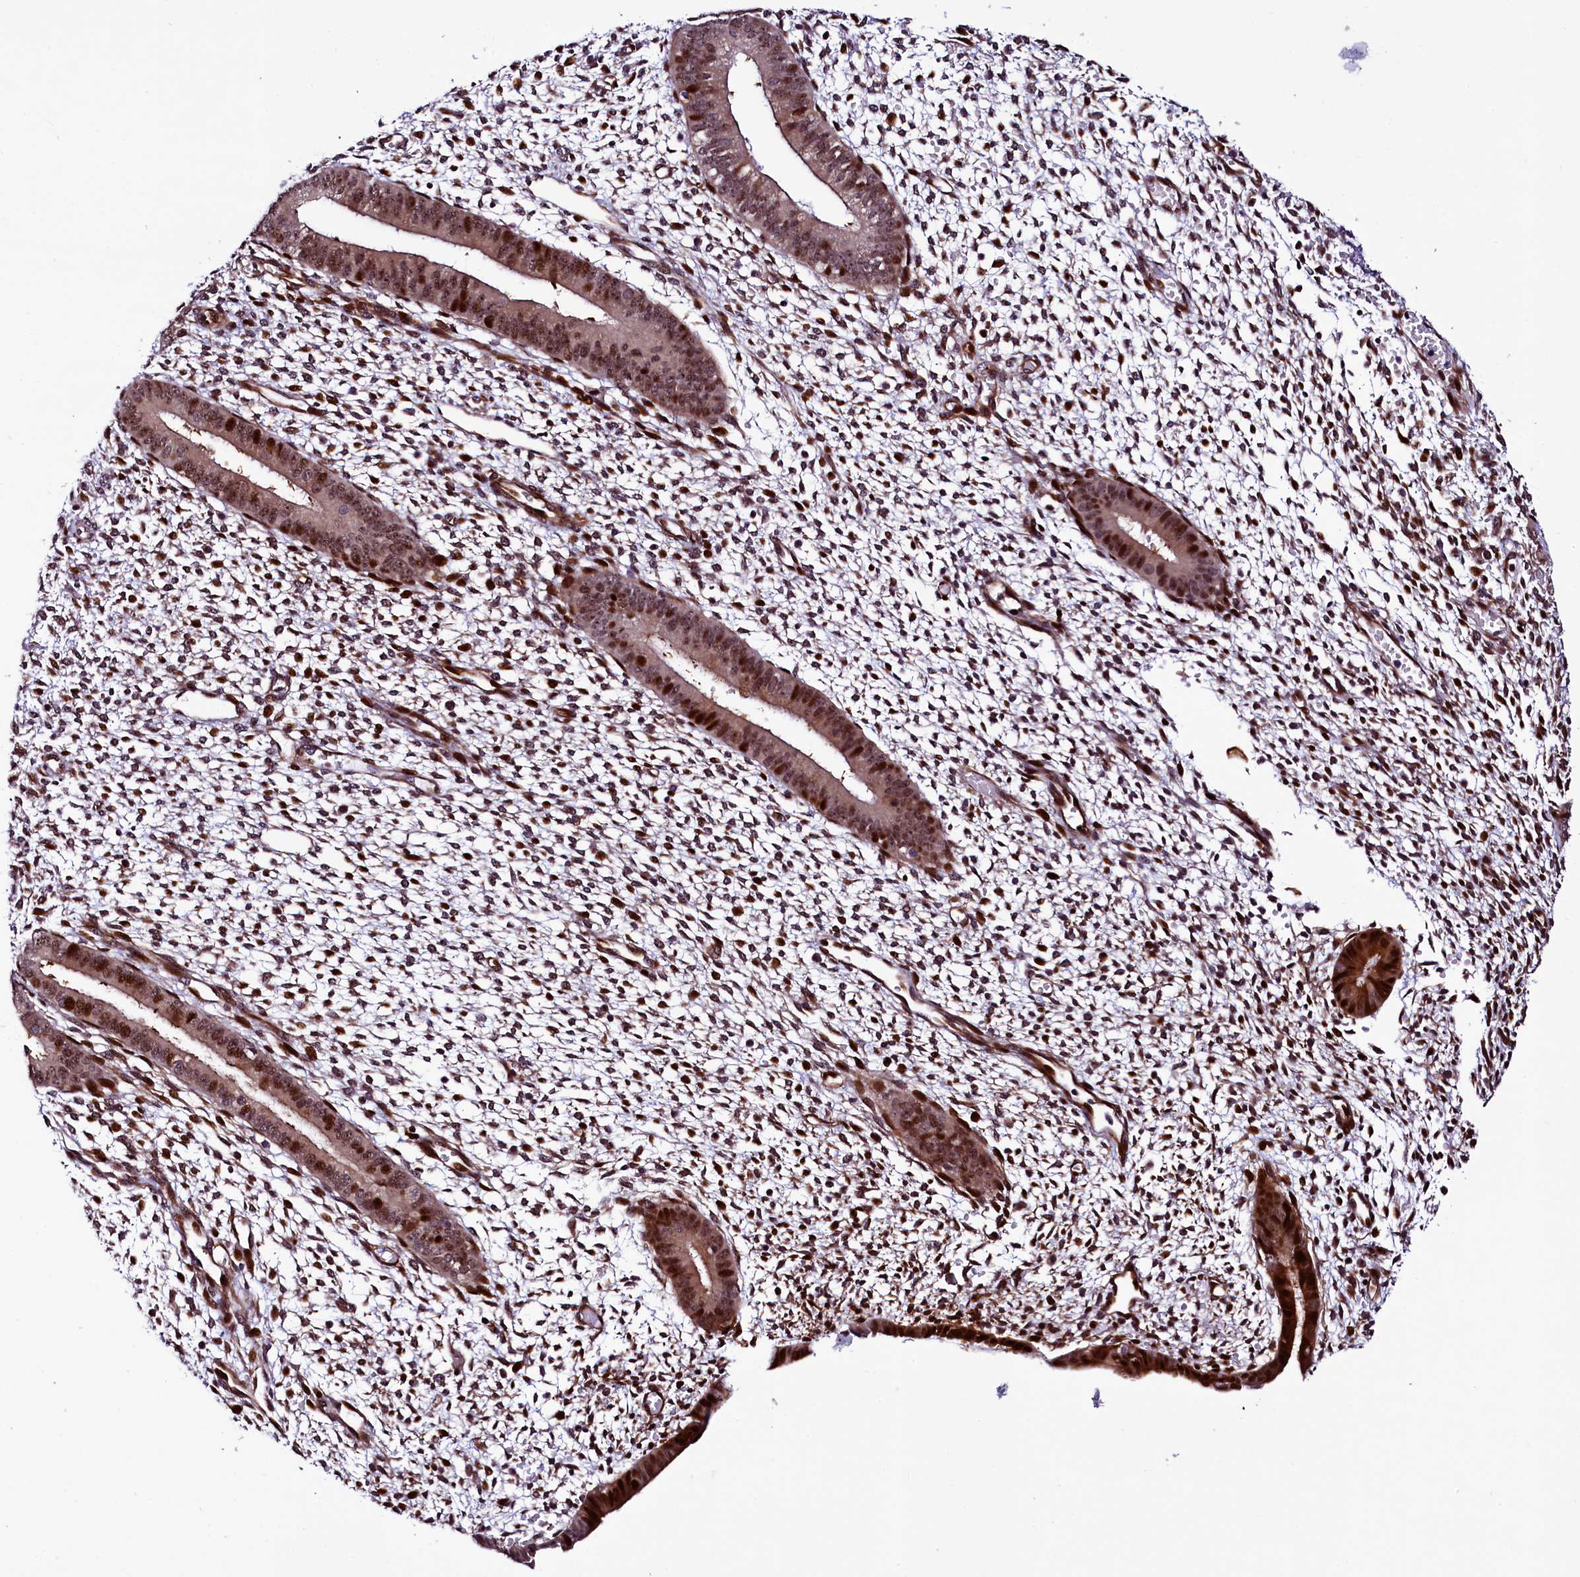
{"staining": {"intensity": "moderate", "quantity": "<25%", "location": "nuclear"}, "tissue": "endometrium", "cell_type": "Cells in endometrial stroma", "image_type": "normal", "snomed": [{"axis": "morphology", "description": "Normal tissue, NOS"}, {"axis": "topography", "description": "Endometrium"}], "caption": "Moderate nuclear staining for a protein is appreciated in about <25% of cells in endometrial stroma of normal endometrium using IHC.", "gene": "TRMT112", "patient": {"sex": "female", "age": 46}}